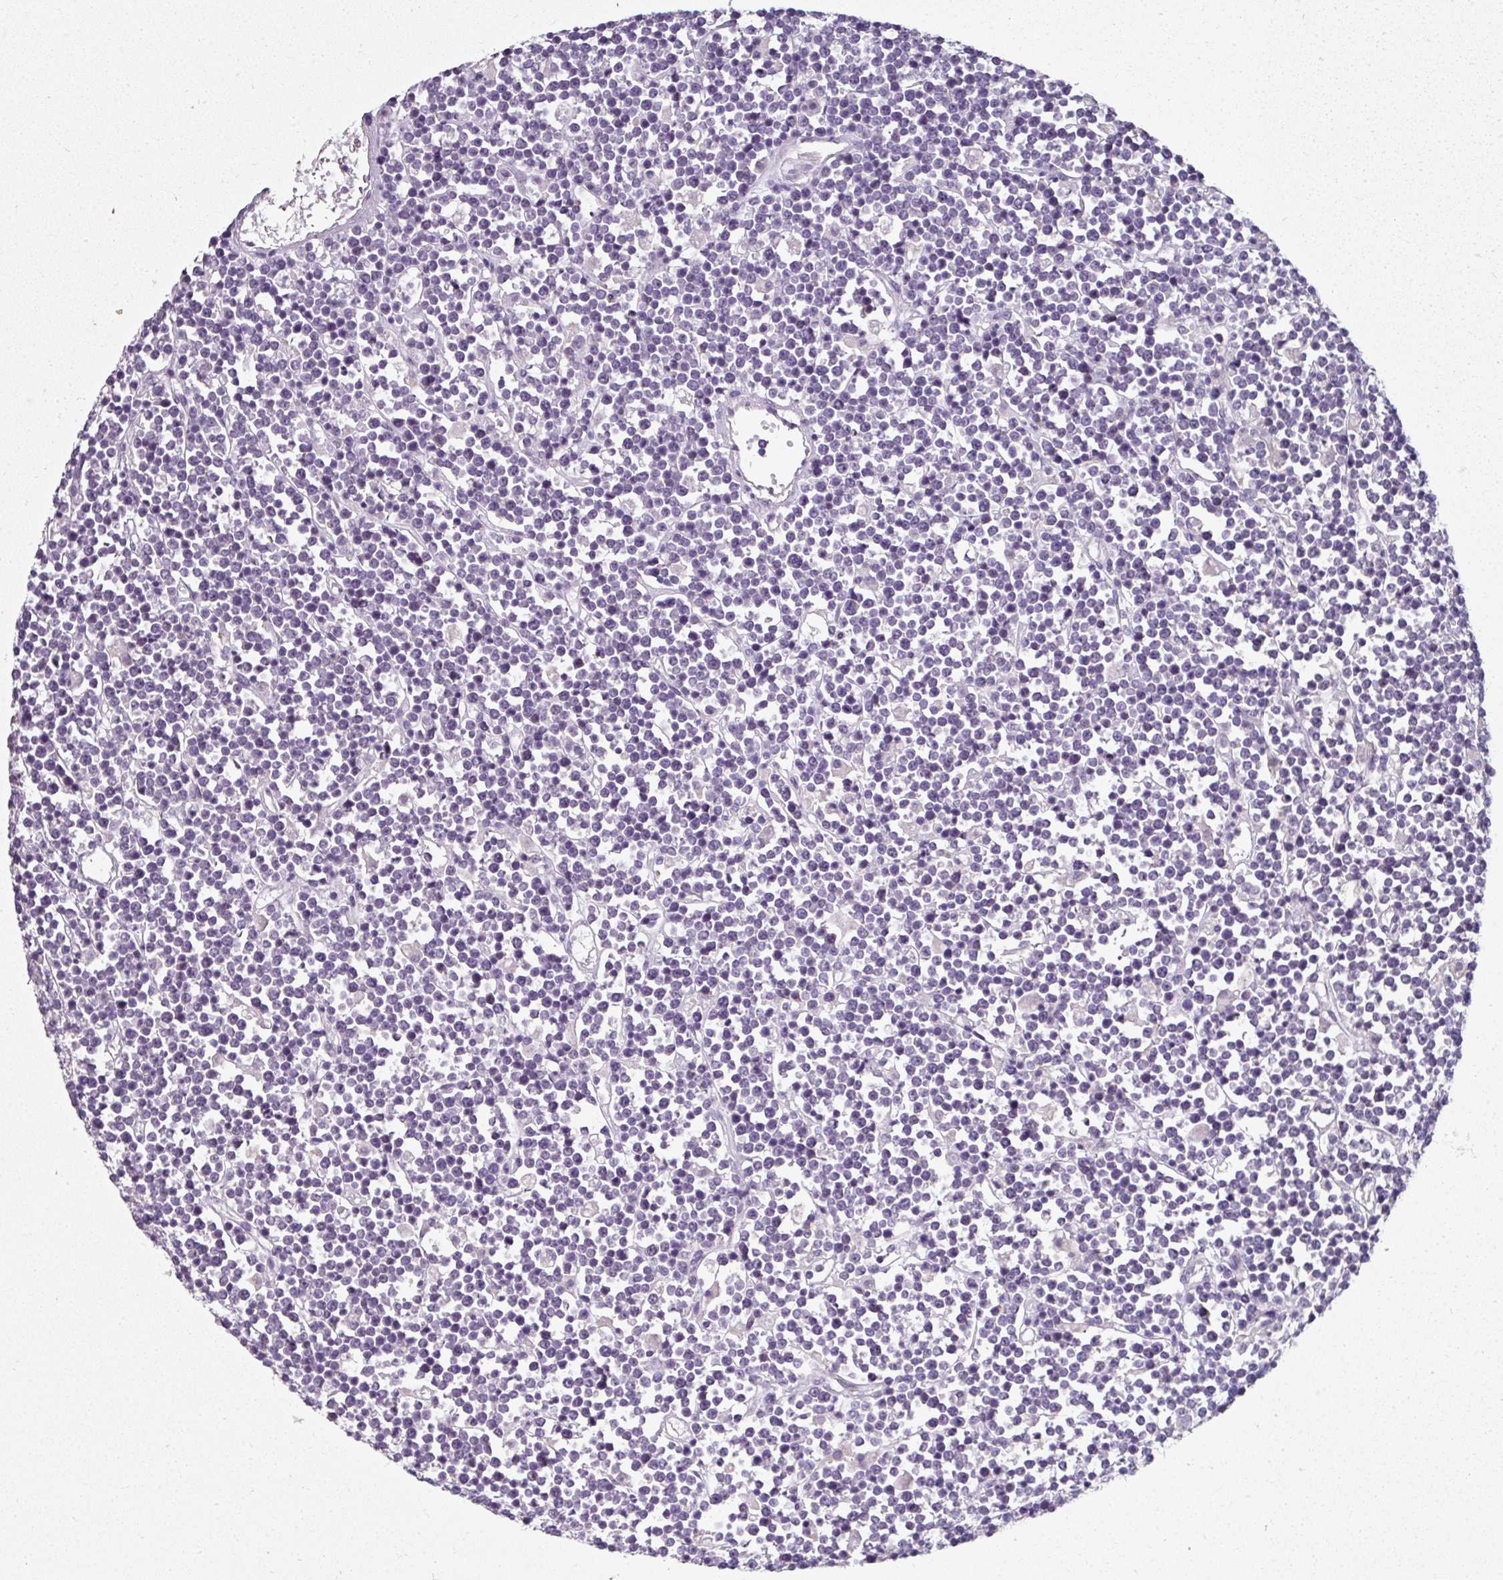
{"staining": {"intensity": "negative", "quantity": "none", "location": "none"}, "tissue": "lymphoma", "cell_type": "Tumor cells", "image_type": "cancer", "snomed": [{"axis": "morphology", "description": "Malignant lymphoma, non-Hodgkin's type, High grade"}, {"axis": "topography", "description": "Ovary"}], "caption": "Tumor cells are negative for protein expression in human lymphoma.", "gene": "FHAD1", "patient": {"sex": "female", "age": 56}}